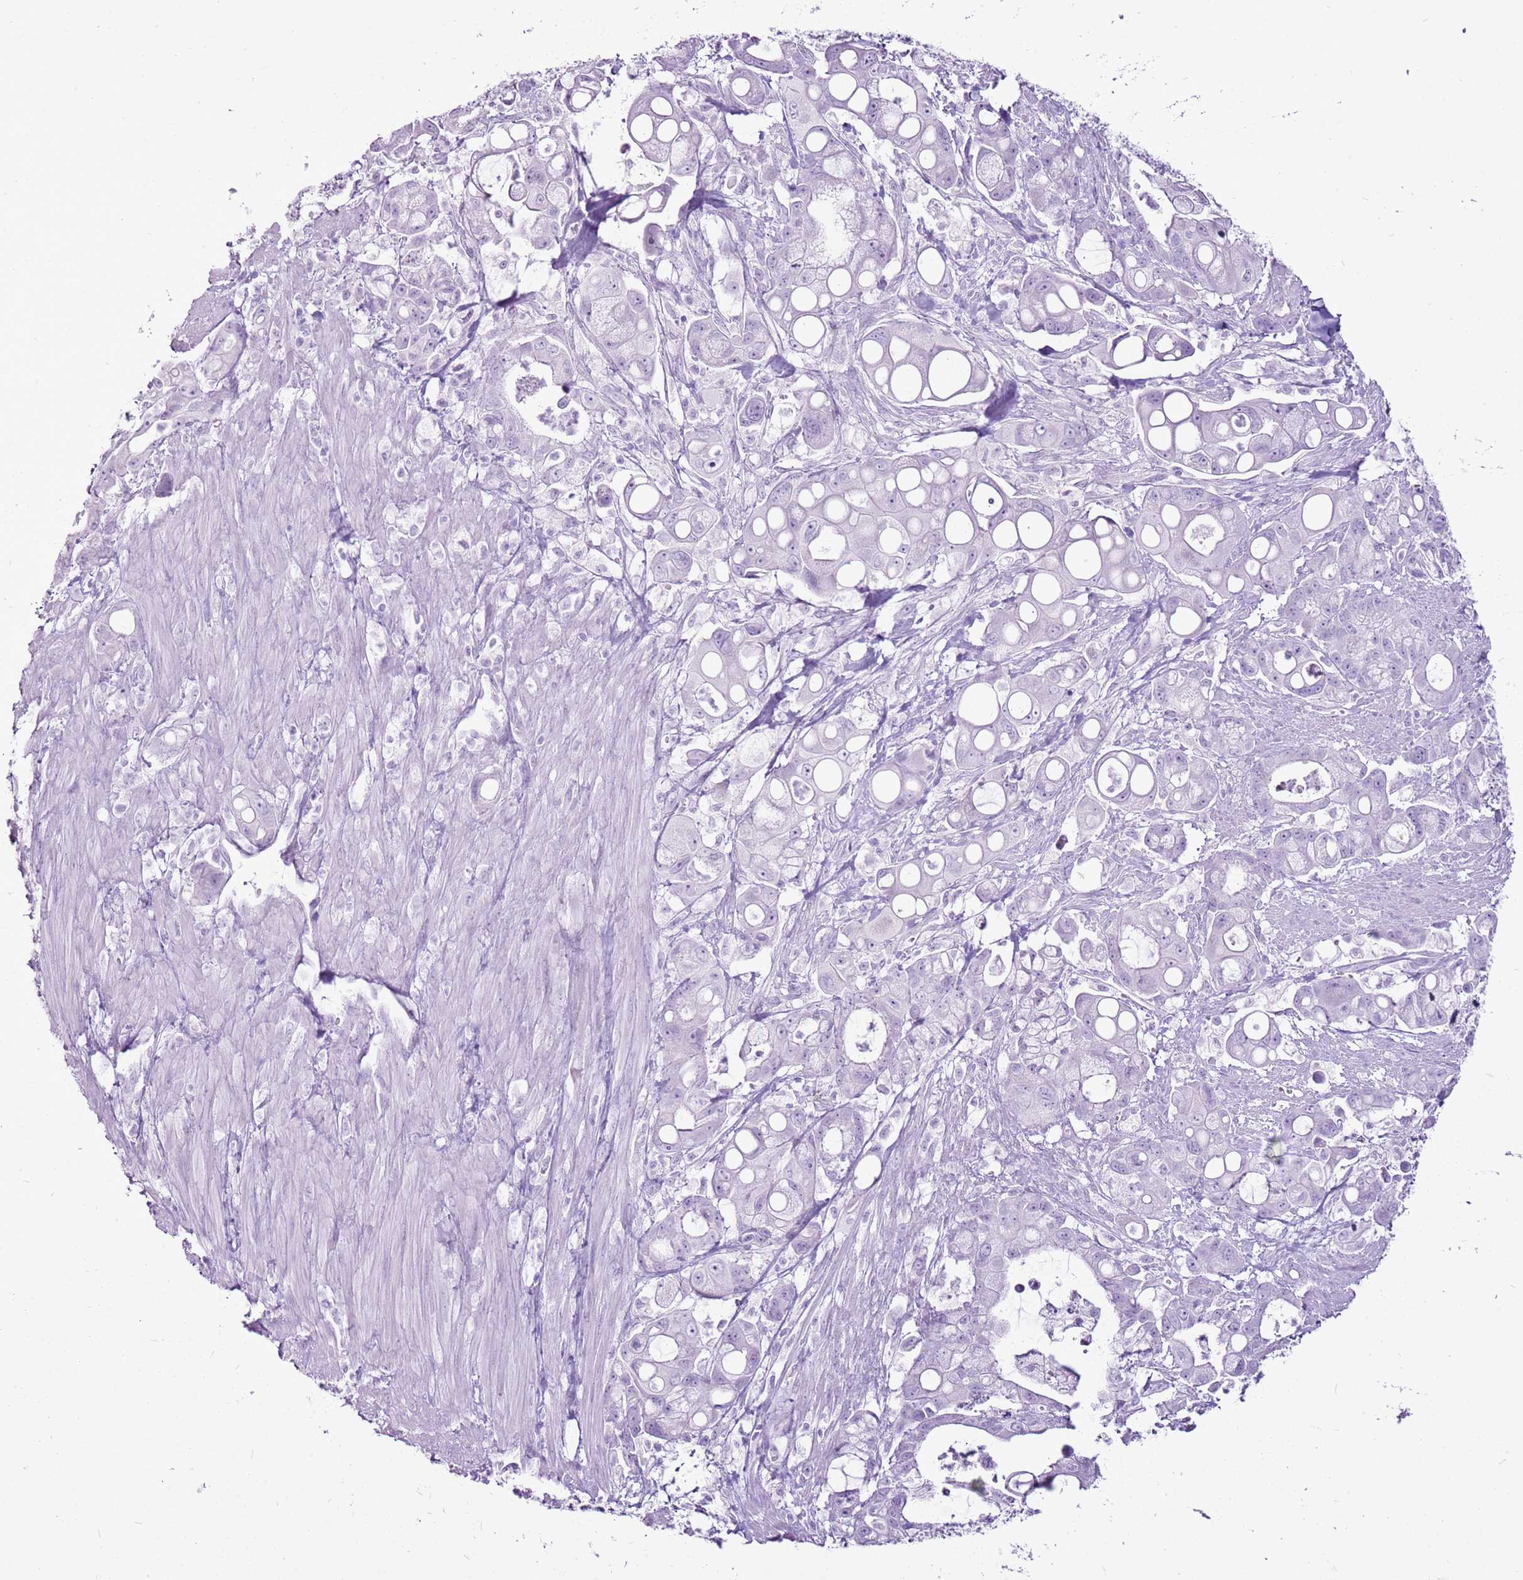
{"staining": {"intensity": "negative", "quantity": "none", "location": "none"}, "tissue": "pancreatic cancer", "cell_type": "Tumor cells", "image_type": "cancer", "snomed": [{"axis": "morphology", "description": "Adenocarcinoma, NOS"}, {"axis": "topography", "description": "Pancreas"}], "caption": "Immunohistochemistry photomicrograph of pancreatic cancer (adenocarcinoma) stained for a protein (brown), which reveals no expression in tumor cells.", "gene": "CNFN", "patient": {"sex": "male", "age": 68}}